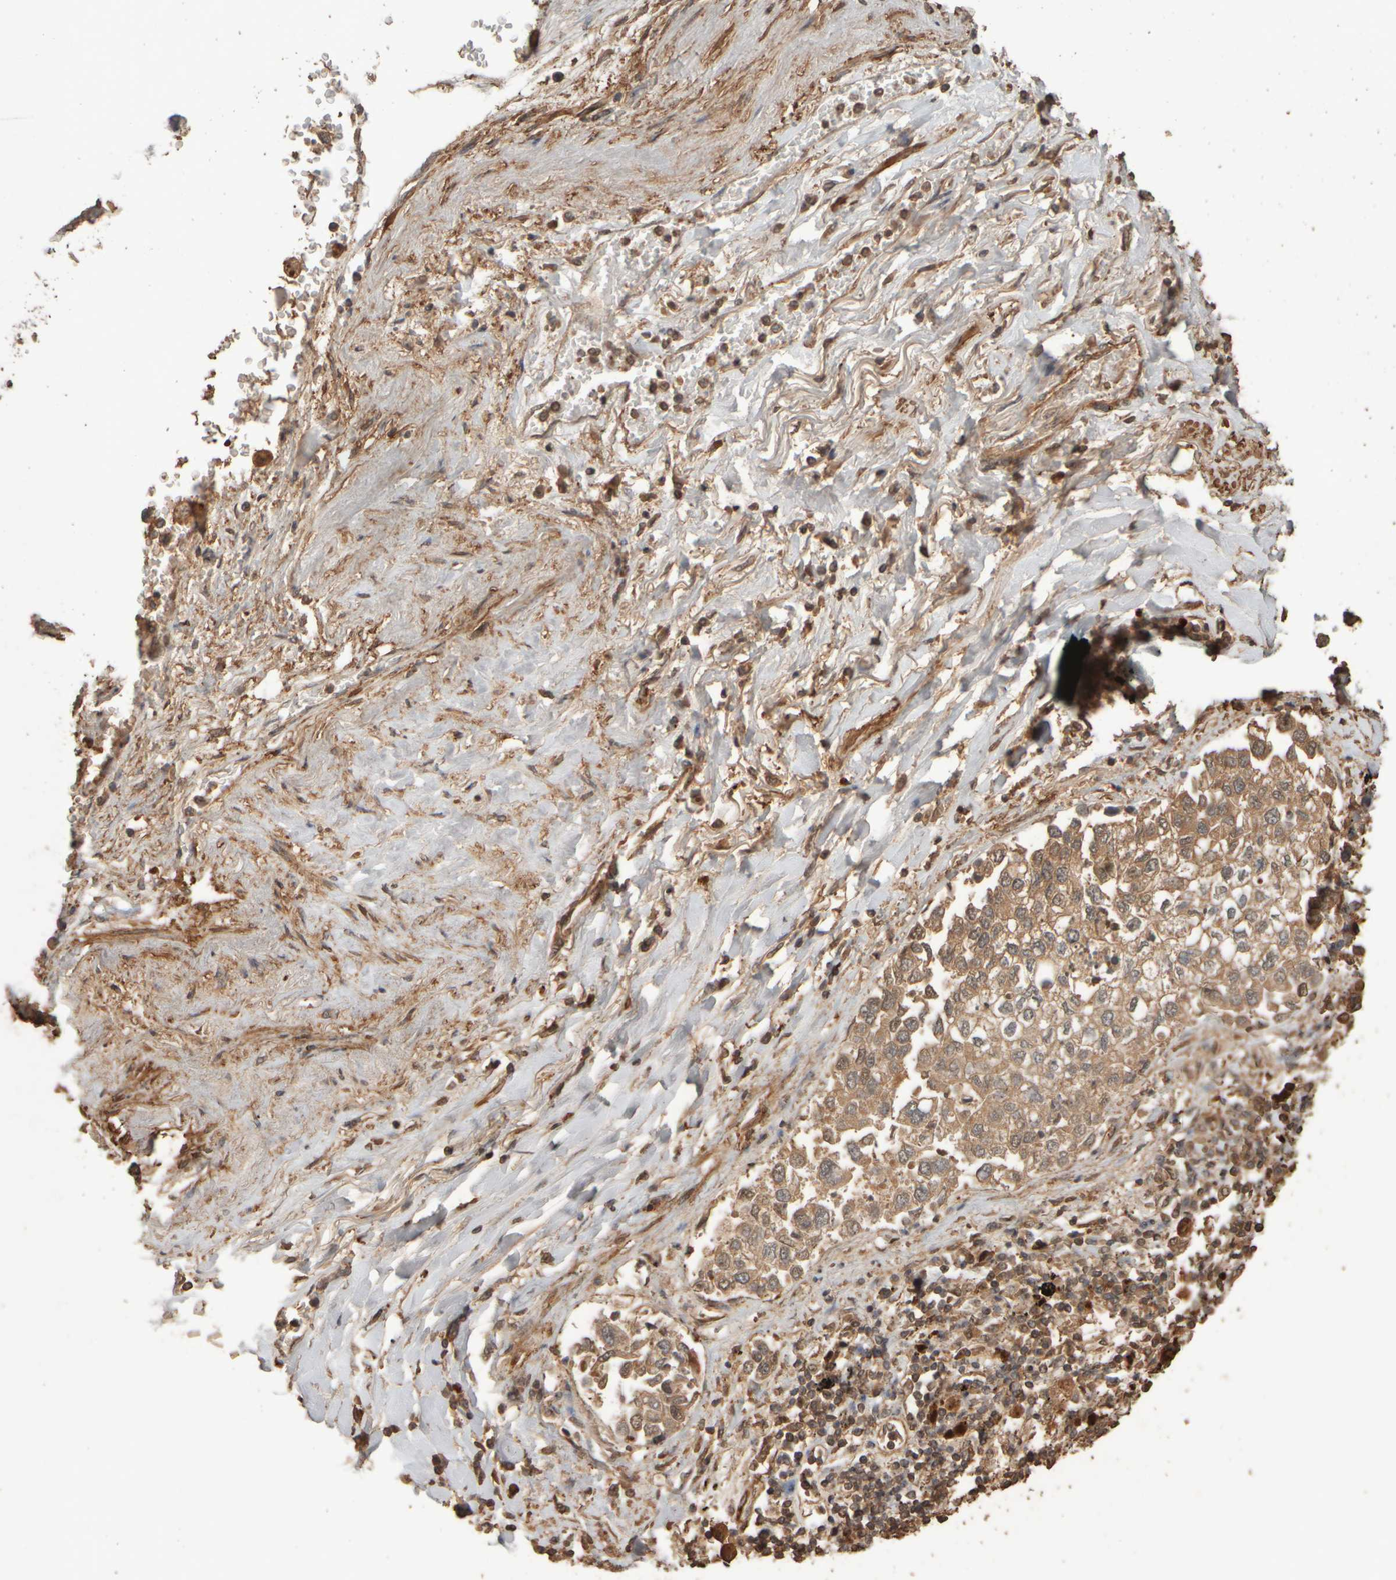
{"staining": {"intensity": "moderate", "quantity": ">75%", "location": "cytoplasmic/membranous"}, "tissue": "lung cancer", "cell_type": "Tumor cells", "image_type": "cancer", "snomed": [{"axis": "morphology", "description": "Inflammation, NOS"}, {"axis": "morphology", "description": "Adenocarcinoma, NOS"}, {"axis": "topography", "description": "Lung"}], "caption": "Protein expression analysis of human lung cancer (adenocarcinoma) reveals moderate cytoplasmic/membranous staining in approximately >75% of tumor cells.", "gene": "SPHK1", "patient": {"sex": "male", "age": 63}}